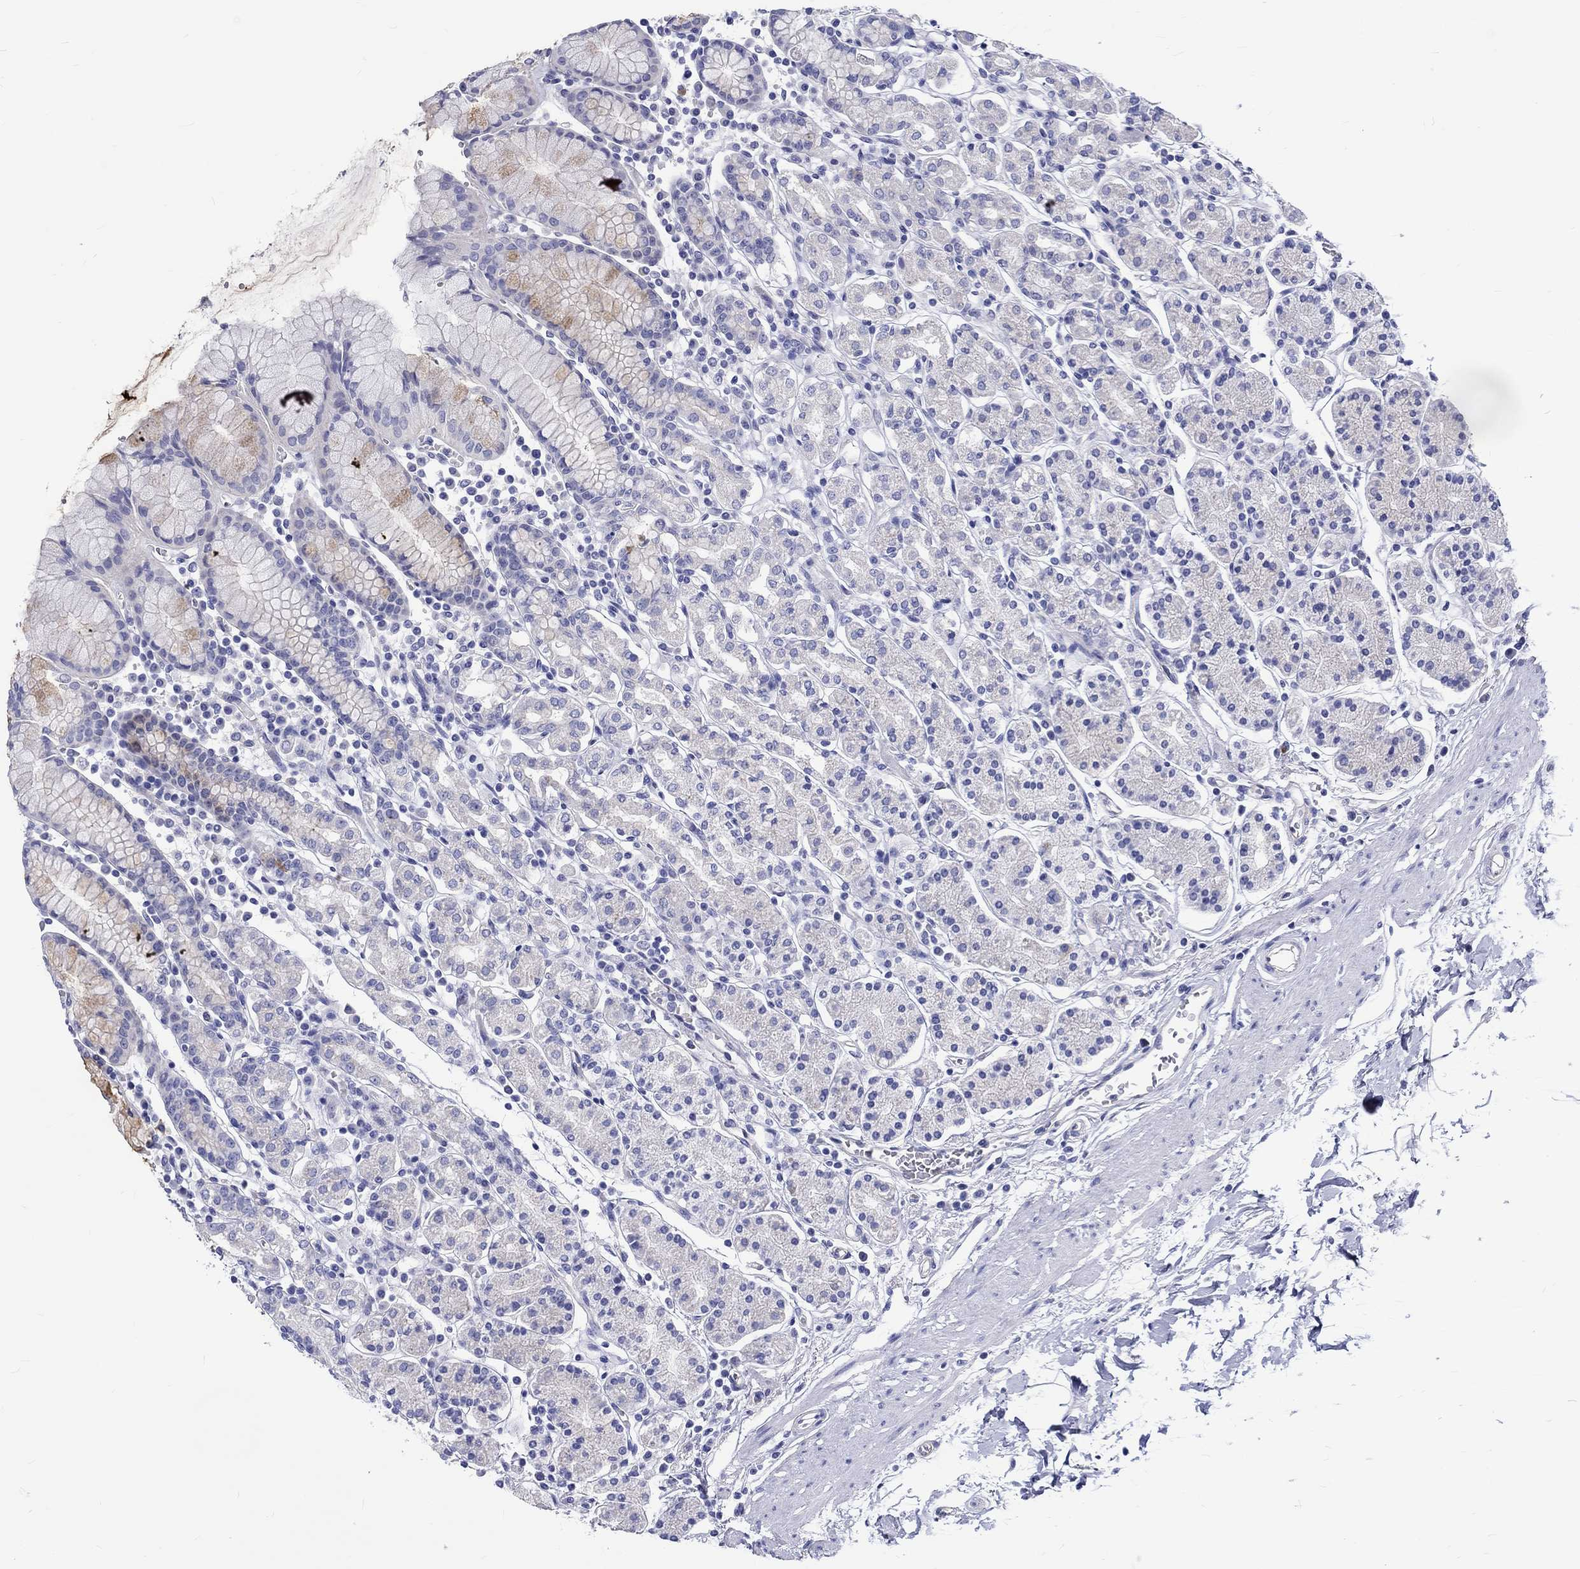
{"staining": {"intensity": "moderate", "quantity": "<25%", "location": "cytoplasmic/membranous"}, "tissue": "stomach", "cell_type": "Glandular cells", "image_type": "normal", "snomed": [{"axis": "morphology", "description": "Normal tissue, NOS"}, {"axis": "topography", "description": "Stomach, upper"}, {"axis": "topography", "description": "Stomach"}], "caption": "An immunohistochemistry (IHC) micrograph of normal tissue is shown. Protein staining in brown highlights moderate cytoplasmic/membranous positivity in stomach within glandular cells. The protein of interest is shown in brown color, while the nuclei are stained blue.", "gene": "SH2D7", "patient": {"sex": "male", "age": 62}}